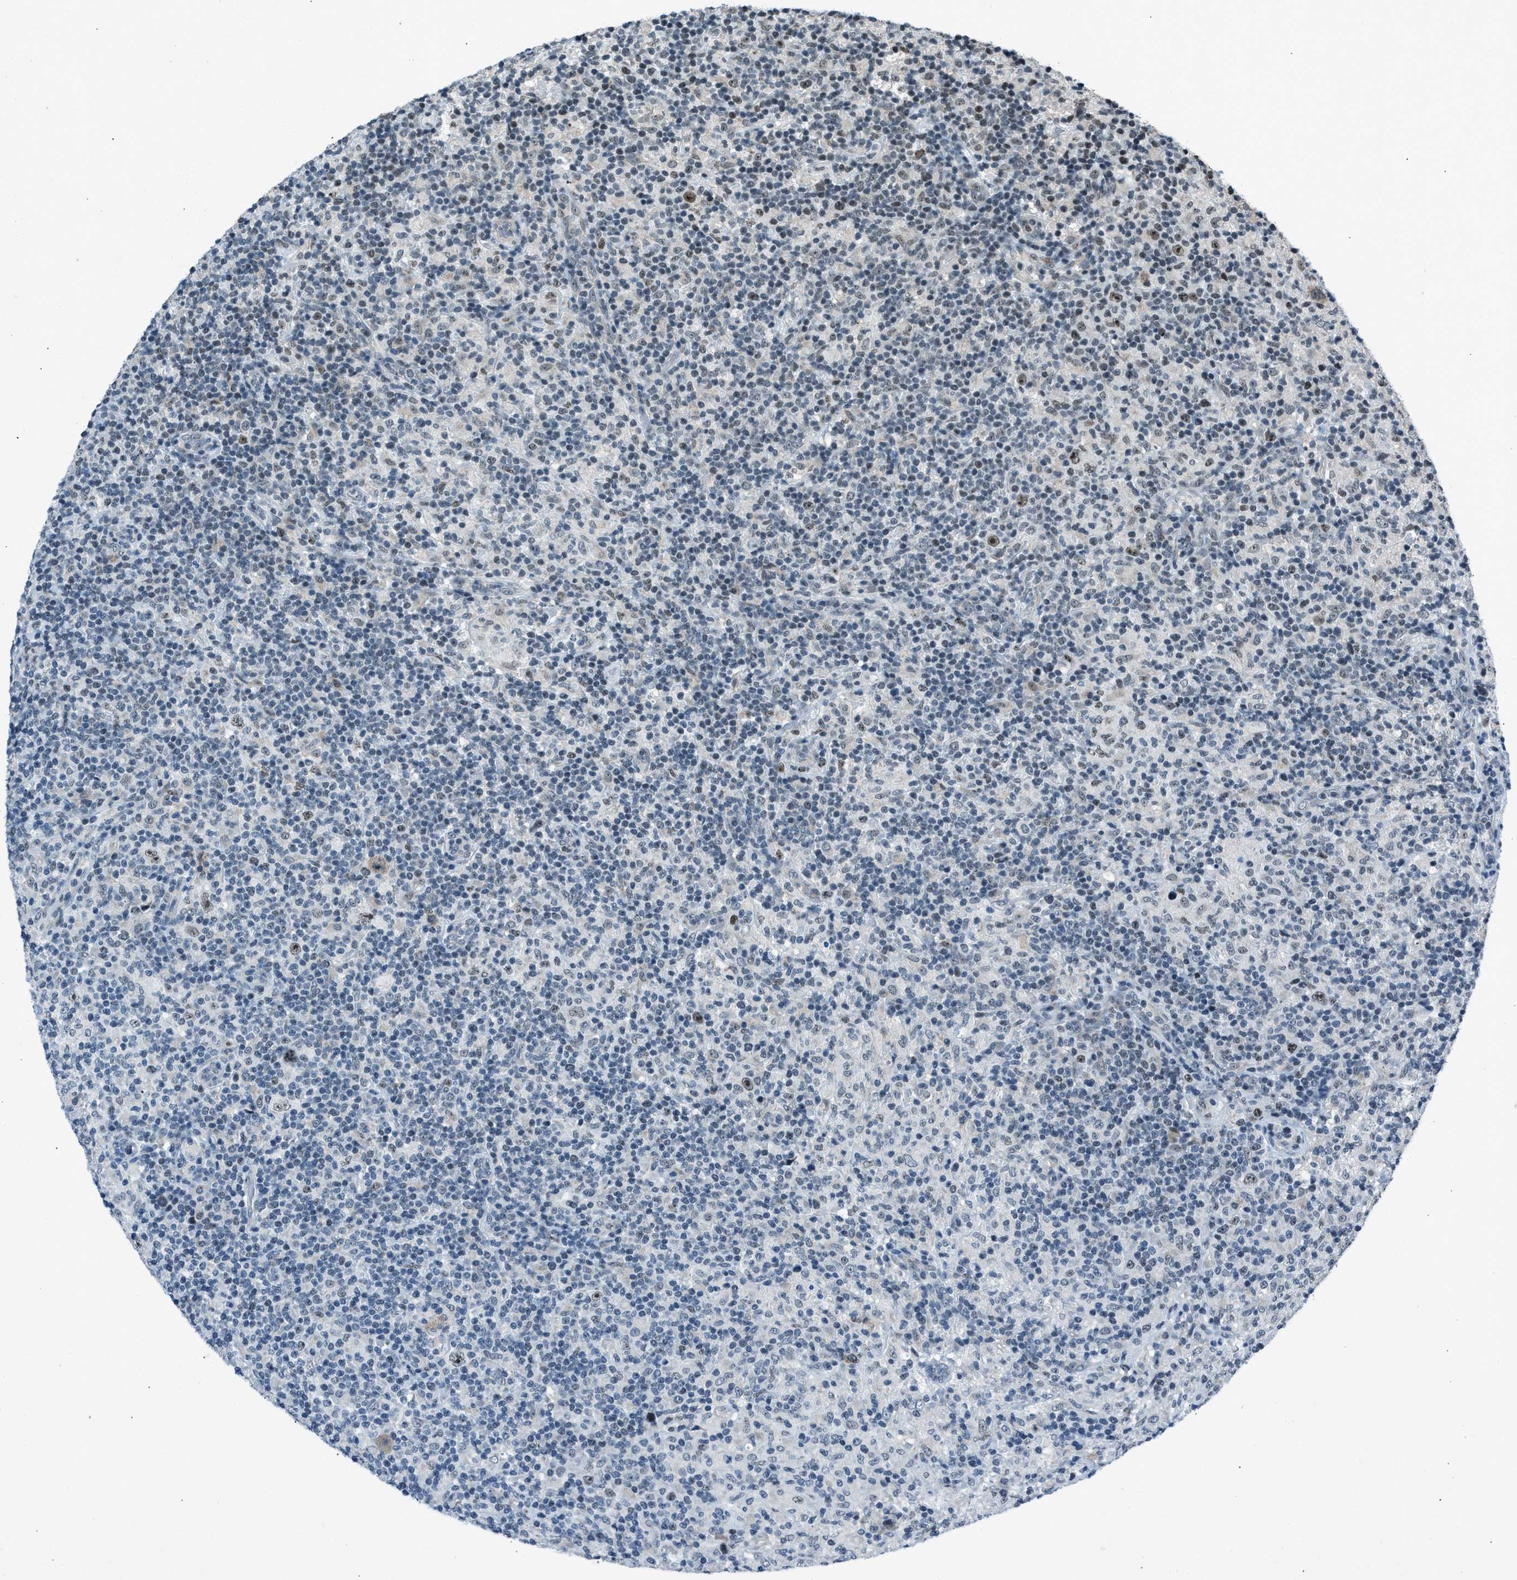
{"staining": {"intensity": "moderate", "quantity": "25%-75%", "location": "nuclear"}, "tissue": "lymphoma", "cell_type": "Tumor cells", "image_type": "cancer", "snomed": [{"axis": "morphology", "description": "Hodgkin's disease, NOS"}, {"axis": "topography", "description": "Lymph node"}], "caption": "This is a histology image of IHC staining of Hodgkin's disease, which shows moderate expression in the nuclear of tumor cells.", "gene": "ADCY1", "patient": {"sex": "male", "age": 70}}